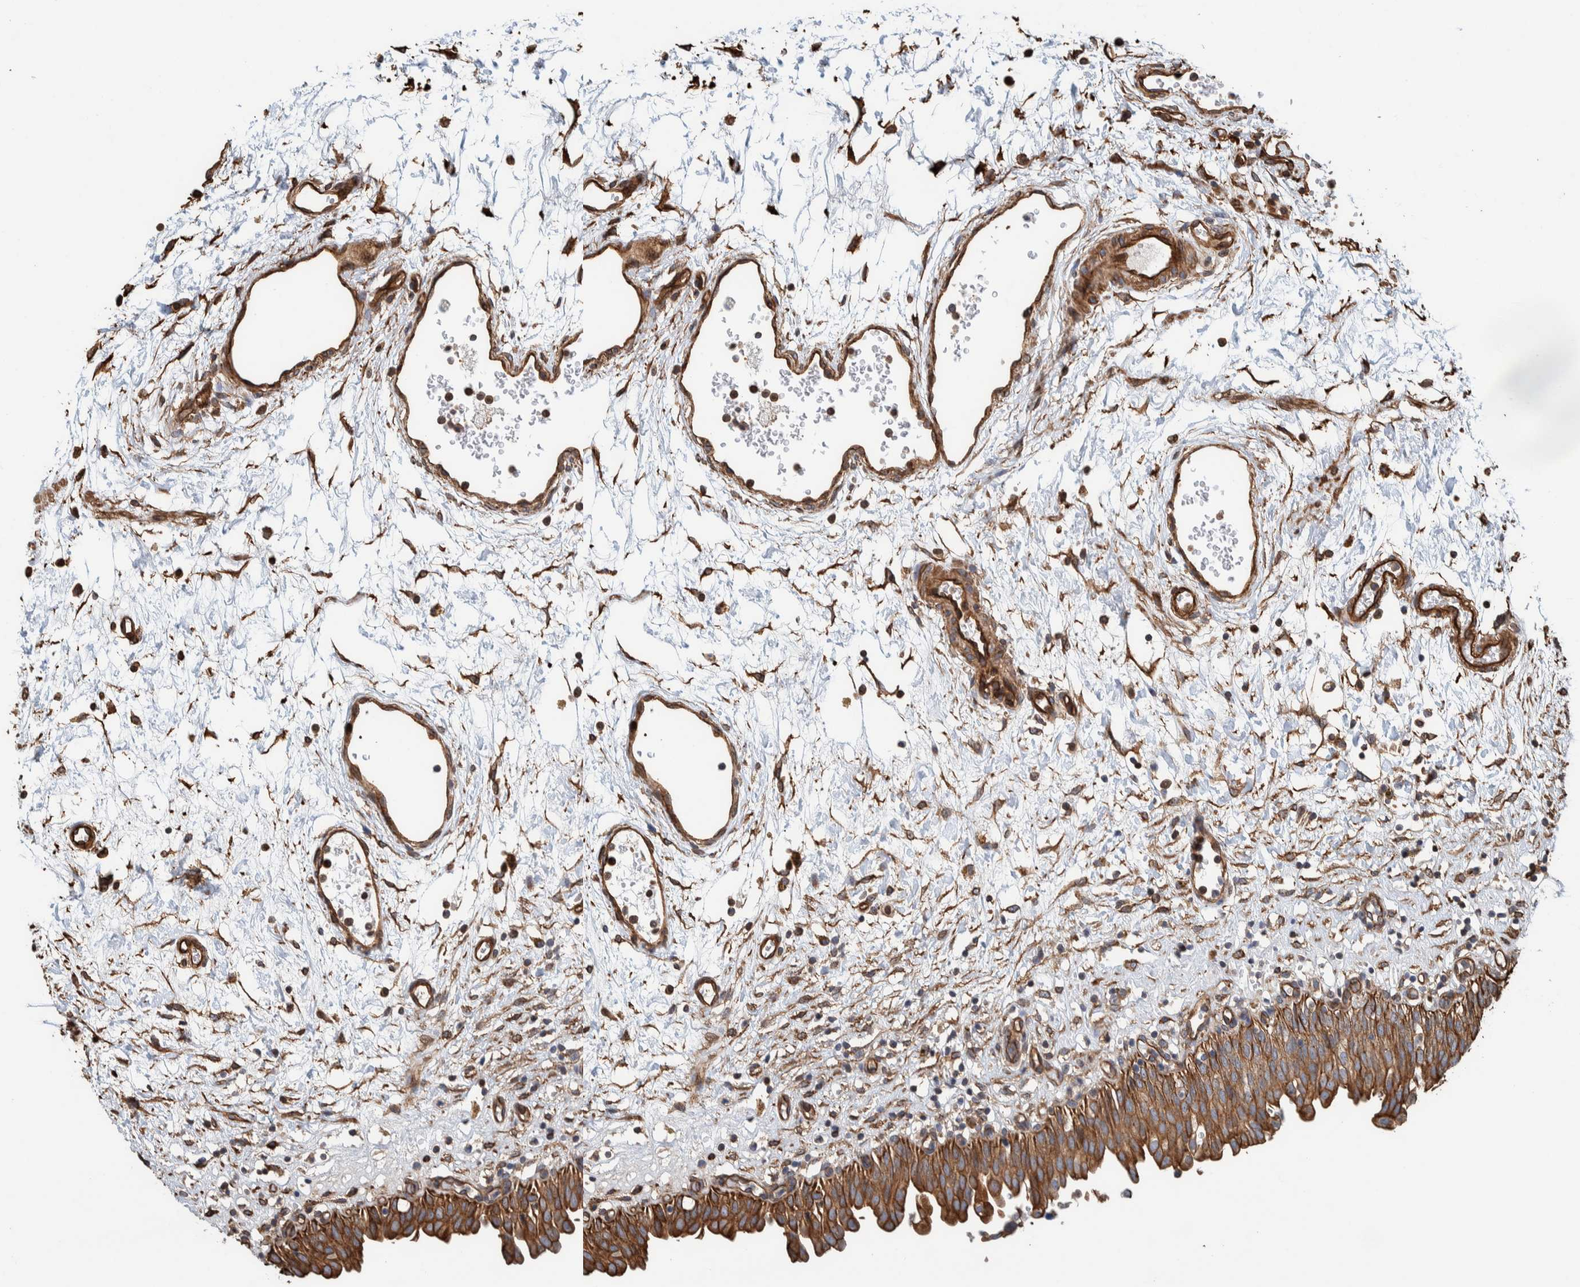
{"staining": {"intensity": "strong", "quantity": ">75%", "location": "cytoplasmic/membranous"}, "tissue": "urinary bladder", "cell_type": "Urothelial cells", "image_type": "normal", "snomed": [{"axis": "morphology", "description": "Urothelial carcinoma, High grade"}, {"axis": "topography", "description": "Urinary bladder"}], "caption": "This histopathology image displays immunohistochemistry staining of normal human urinary bladder, with high strong cytoplasmic/membranous staining in about >75% of urothelial cells.", "gene": "PKD1L1", "patient": {"sex": "male", "age": 46}}